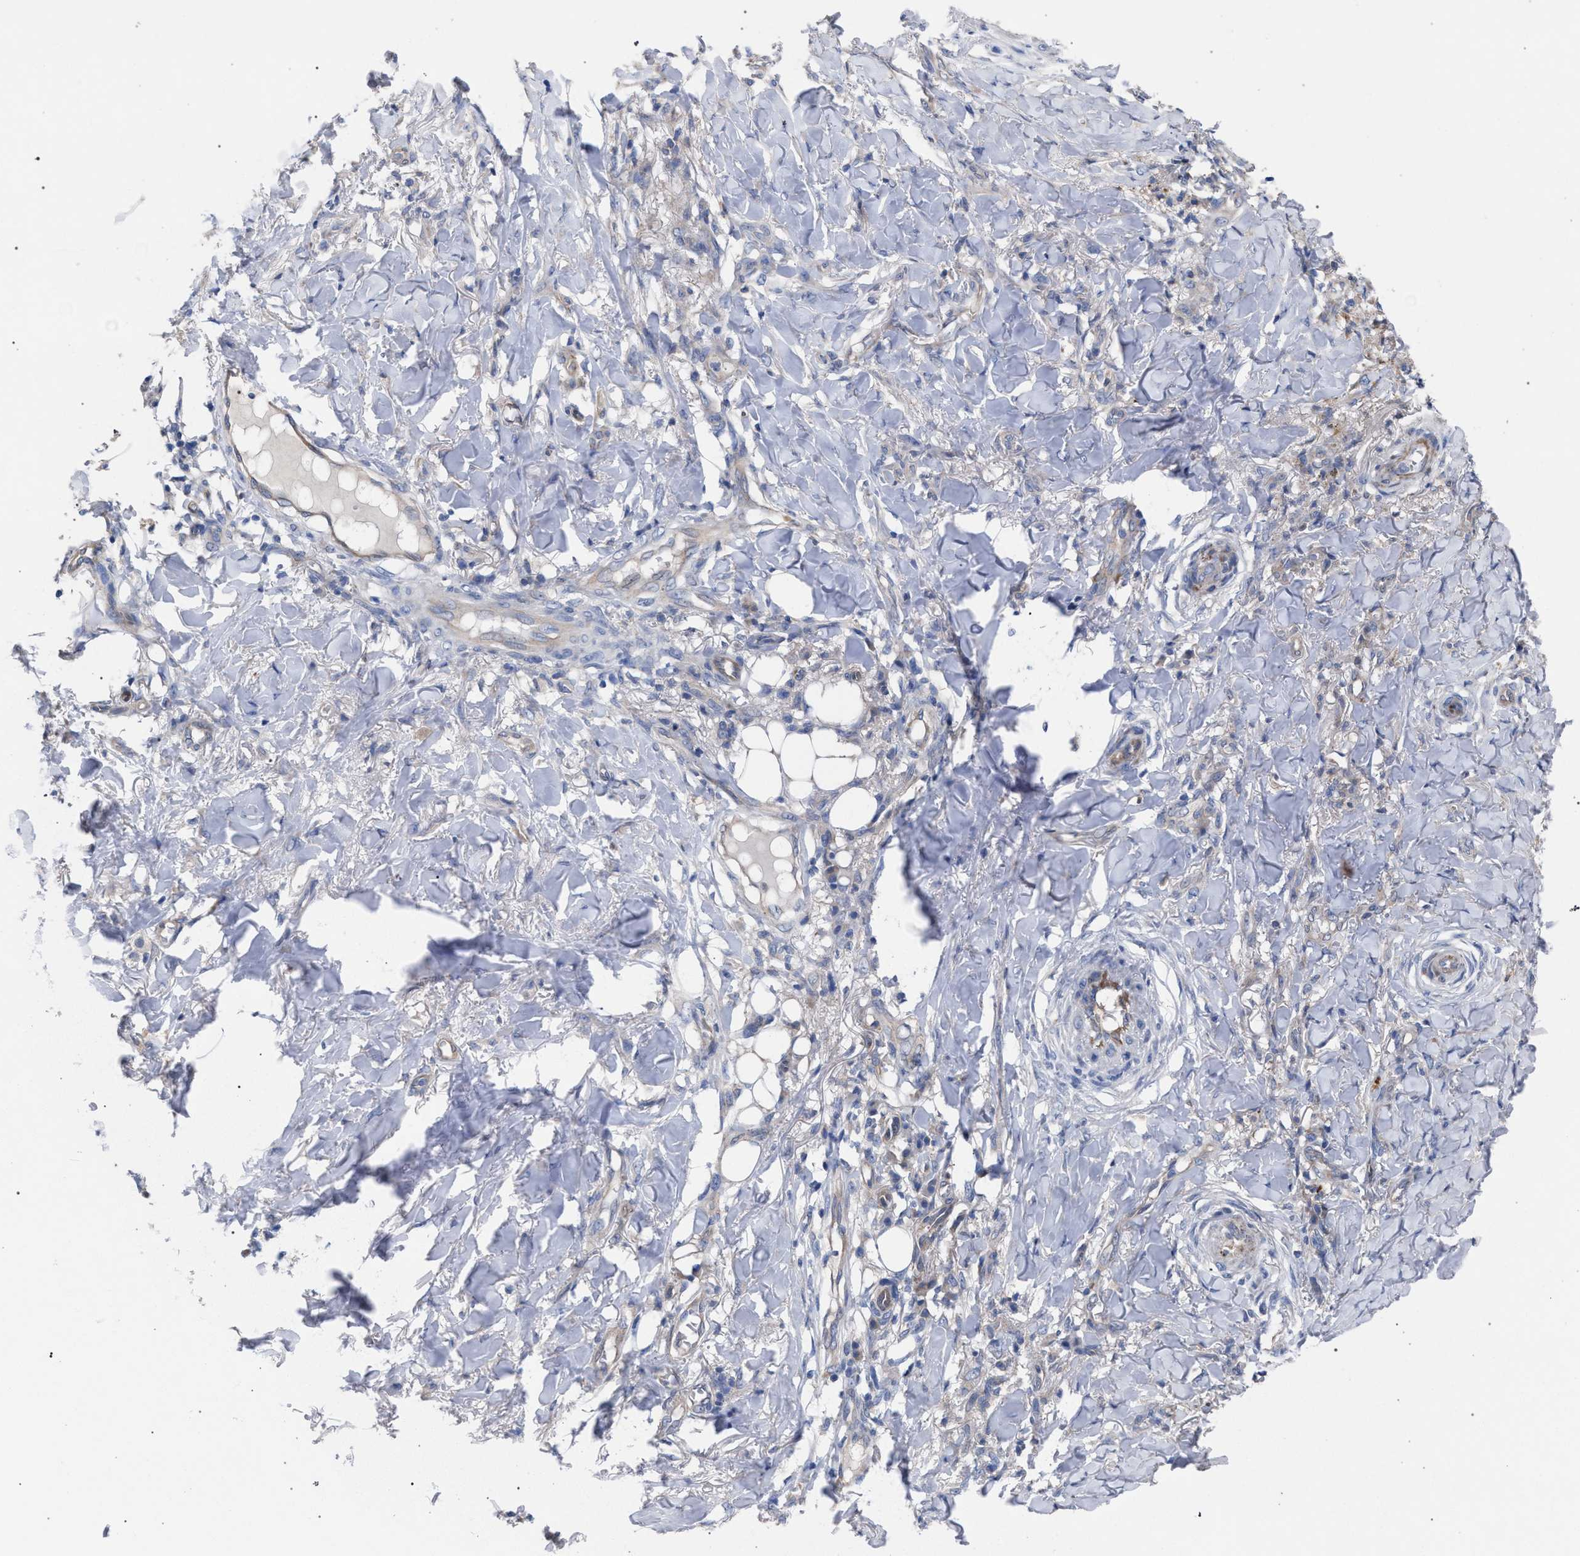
{"staining": {"intensity": "negative", "quantity": "none", "location": "none"}, "tissue": "skin cancer", "cell_type": "Tumor cells", "image_type": "cancer", "snomed": [{"axis": "morphology", "description": "Basal cell carcinoma"}, {"axis": "topography", "description": "Skin"}], "caption": "Skin basal cell carcinoma was stained to show a protein in brown. There is no significant positivity in tumor cells.", "gene": "GMPR", "patient": {"sex": "male", "age": 85}}